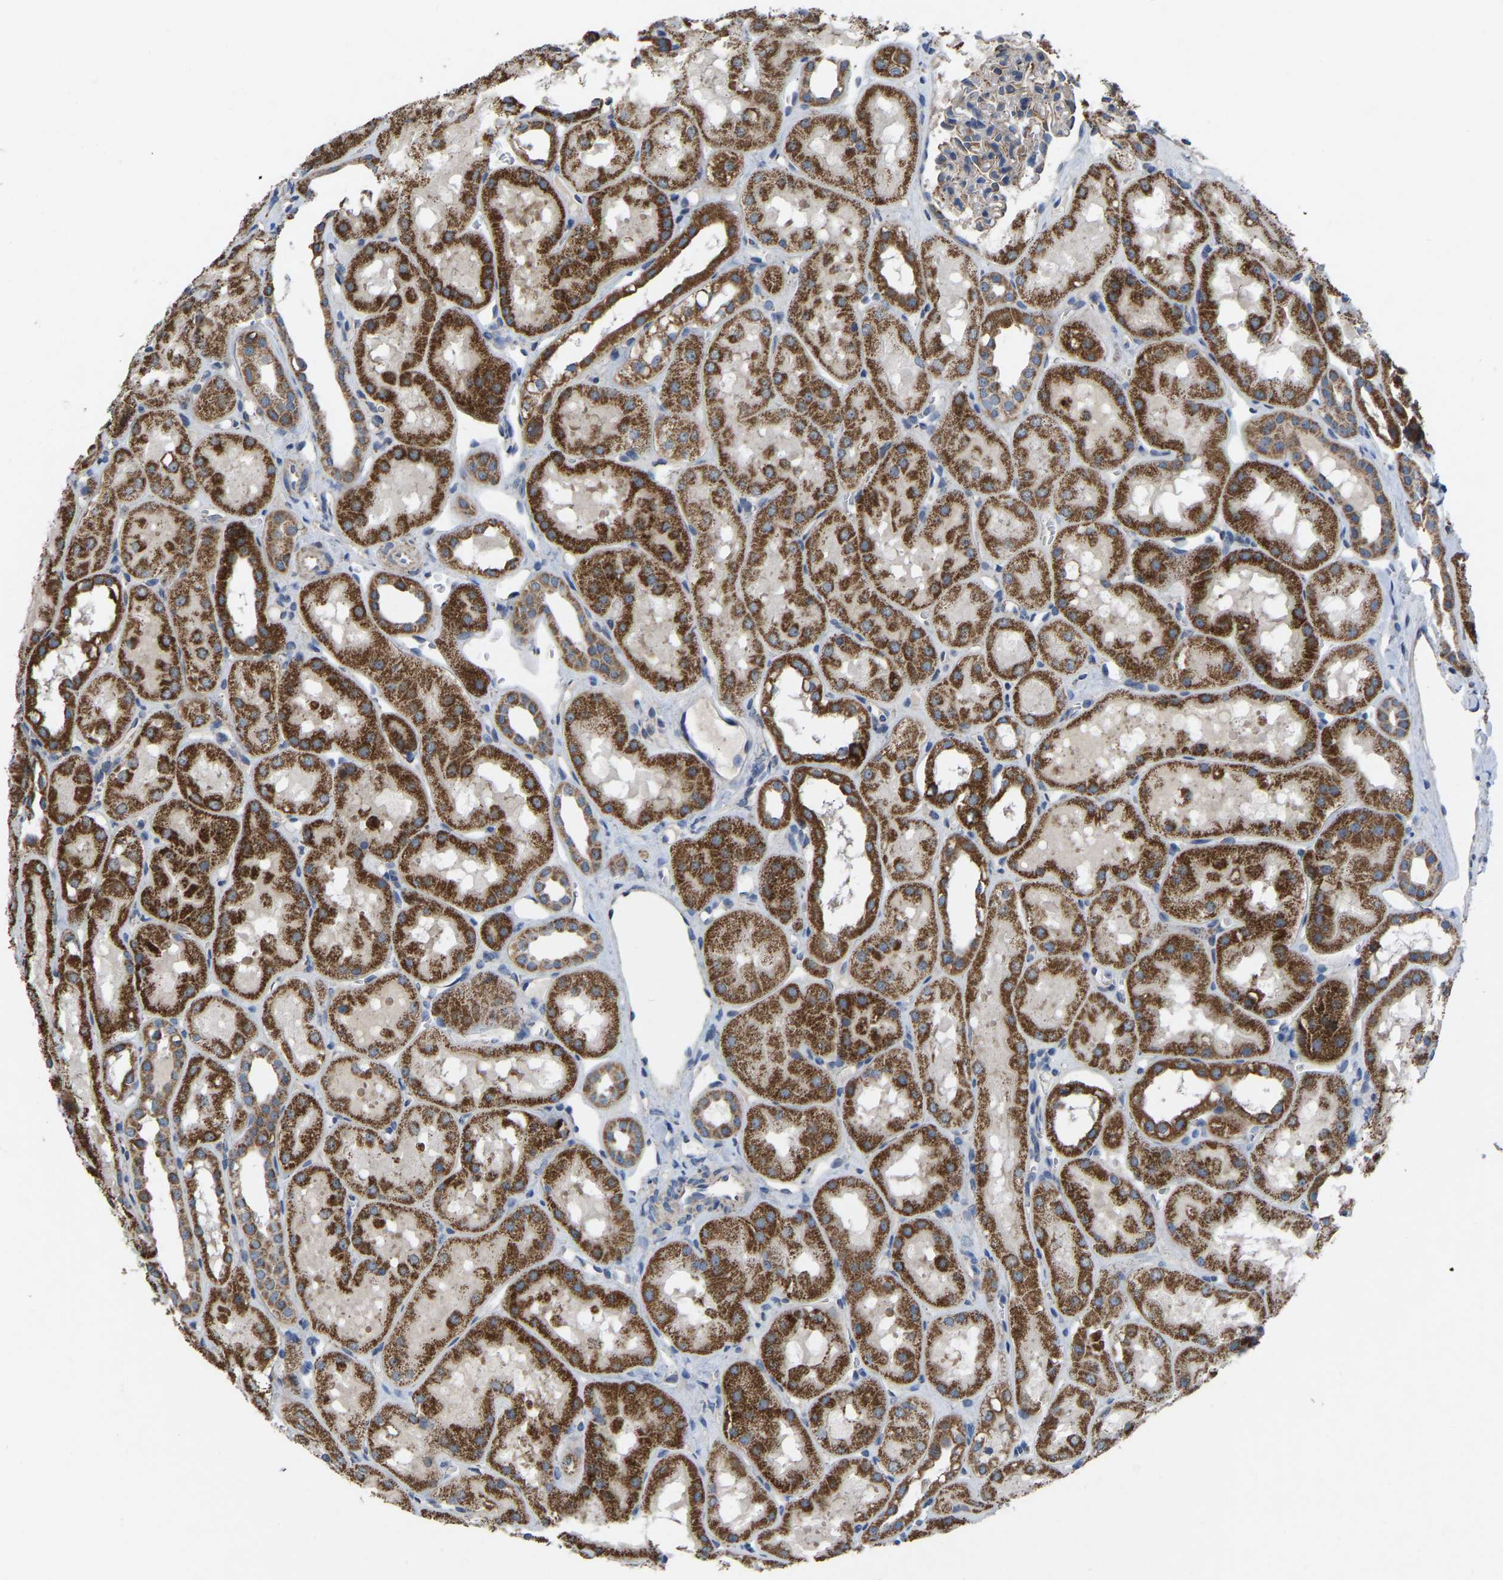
{"staining": {"intensity": "weak", "quantity": "<25%", "location": "cytoplasmic/membranous"}, "tissue": "kidney", "cell_type": "Cells in glomeruli", "image_type": "normal", "snomed": [{"axis": "morphology", "description": "Normal tissue, NOS"}, {"axis": "topography", "description": "Kidney"}, {"axis": "topography", "description": "Urinary bladder"}], "caption": "Immunohistochemical staining of benign human kidney demonstrates no significant expression in cells in glomeruli.", "gene": "BCL10", "patient": {"sex": "male", "age": 16}}